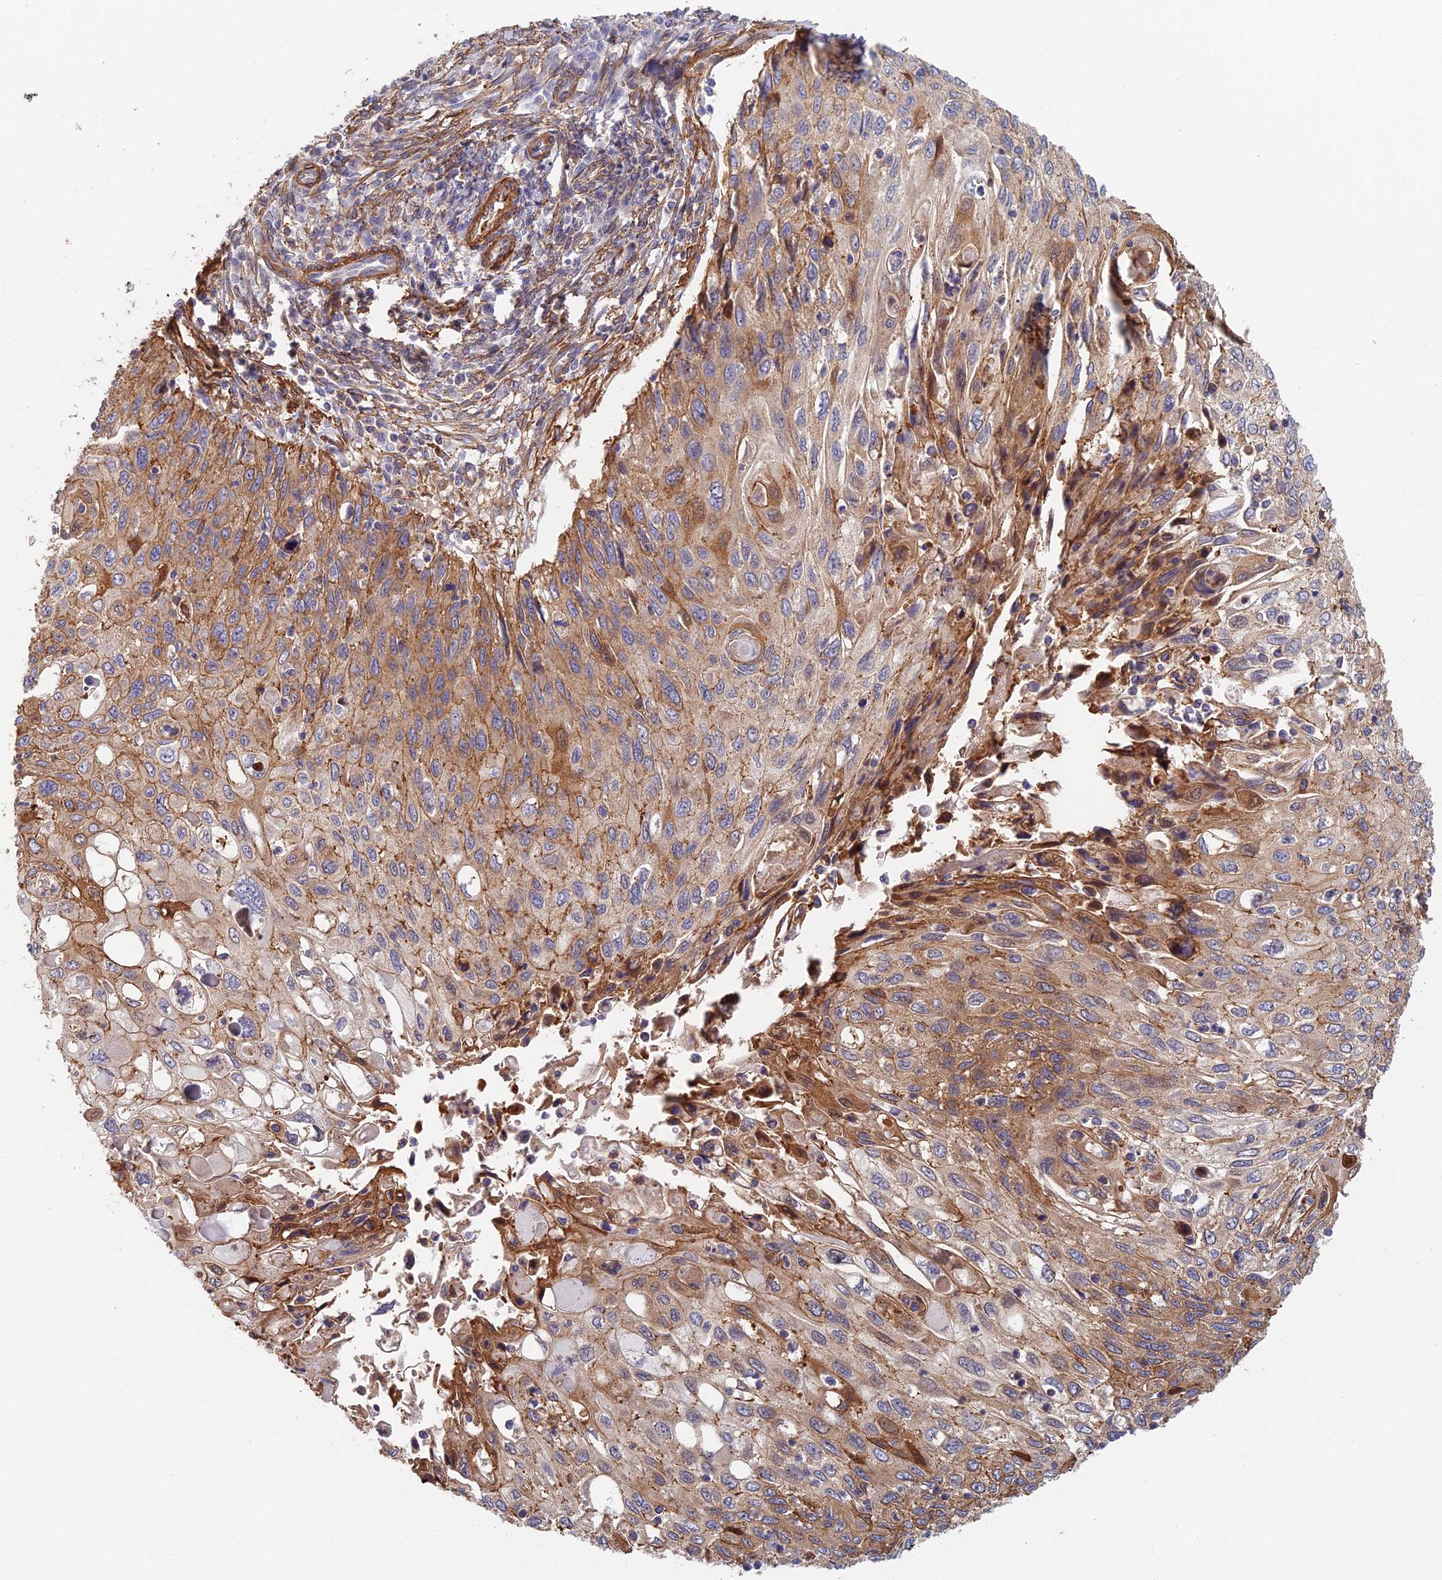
{"staining": {"intensity": "moderate", "quantity": ">75%", "location": "cytoplasmic/membranous"}, "tissue": "cervical cancer", "cell_type": "Tumor cells", "image_type": "cancer", "snomed": [{"axis": "morphology", "description": "Squamous cell carcinoma, NOS"}, {"axis": "topography", "description": "Cervix"}], "caption": "Immunohistochemistry of cervical squamous cell carcinoma displays medium levels of moderate cytoplasmic/membranous expression in approximately >75% of tumor cells.", "gene": "PAK4", "patient": {"sex": "female", "age": 70}}